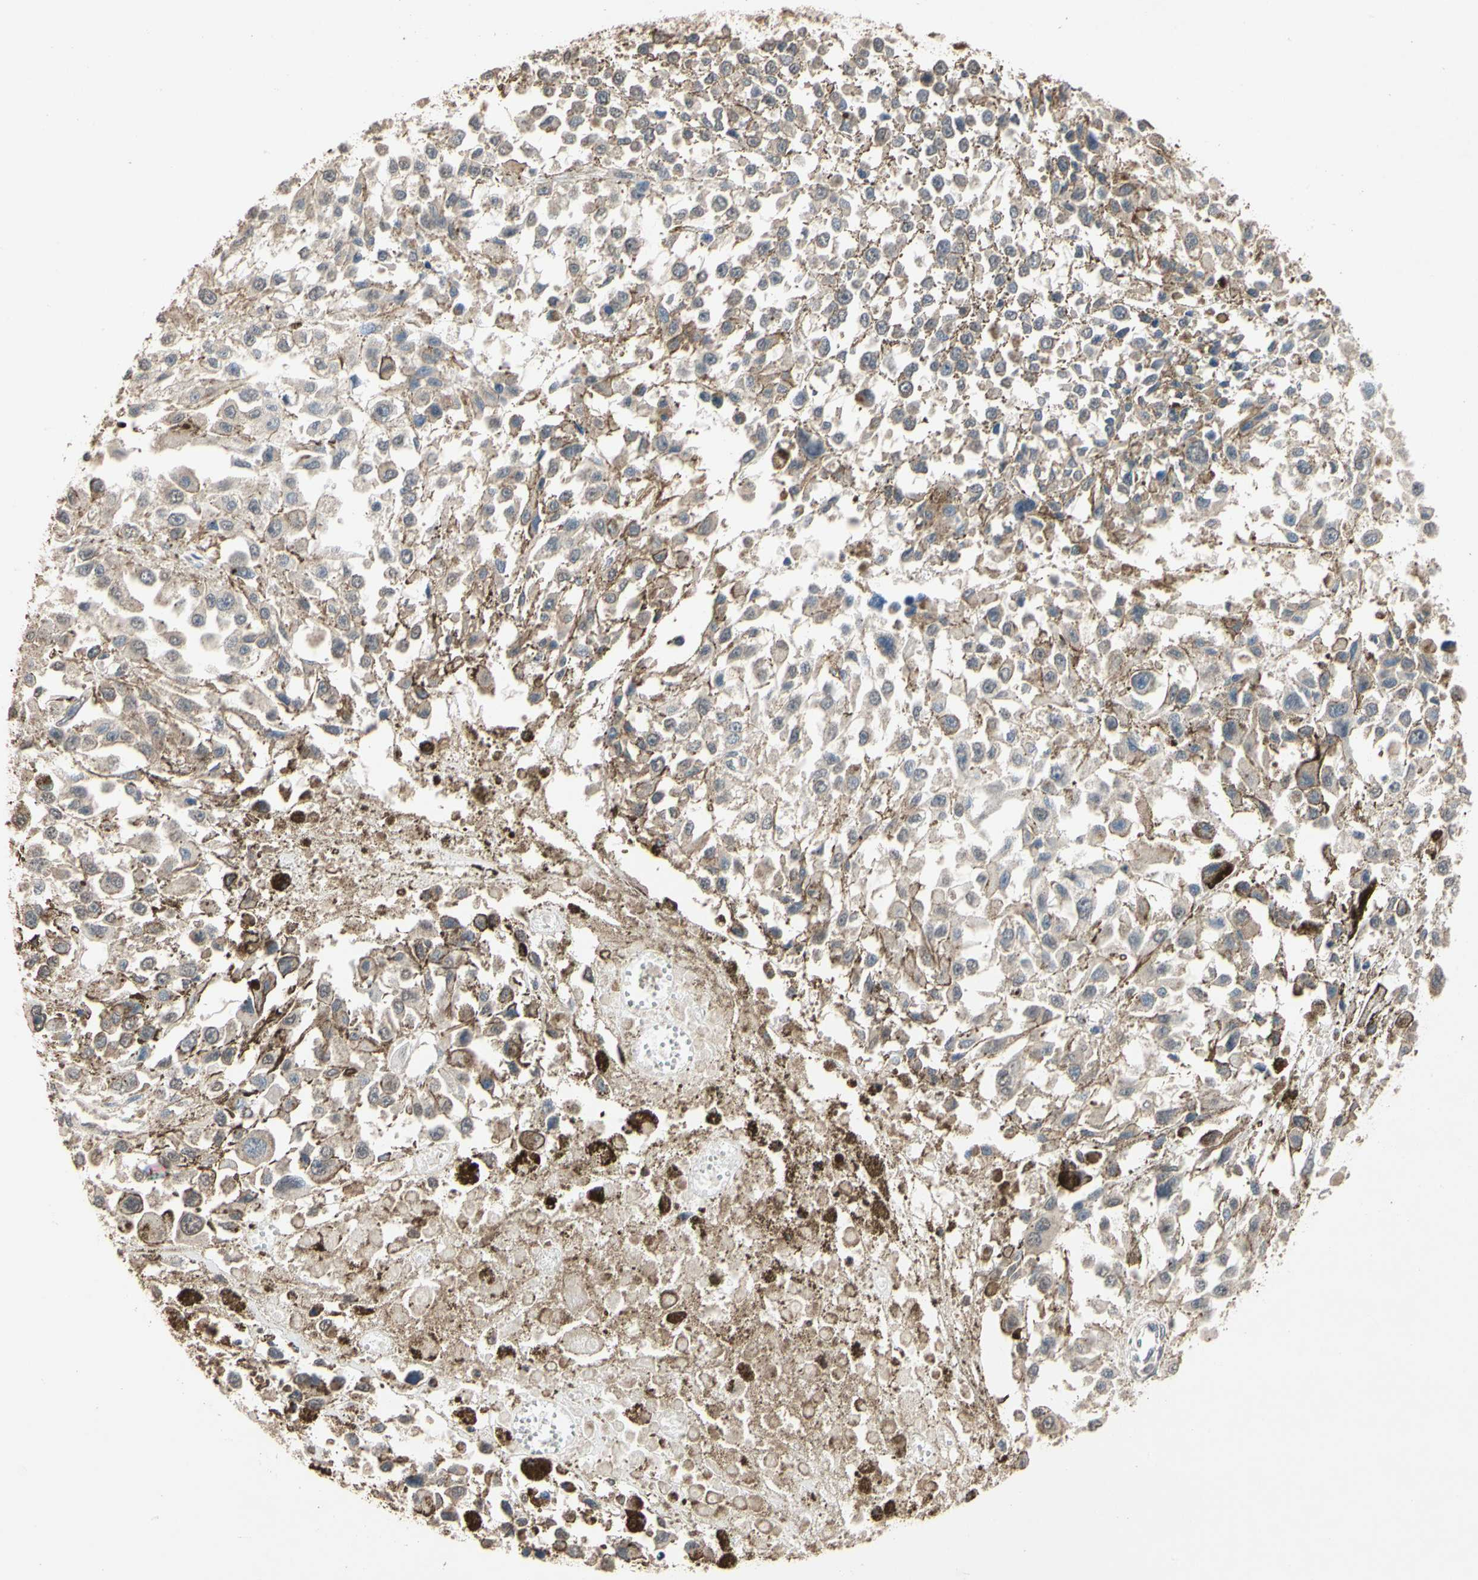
{"staining": {"intensity": "negative", "quantity": "none", "location": "none"}, "tissue": "melanoma", "cell_type": "Tumor cells", "image_type": "cancer", "snomed": [{"axis": "morphology", "description": "Malignant melanoma, Metastatic site"}, {"axis": "topography", "description": "Lymph node"}], "caption": "IHC image of human melanoma stained for a protein (brown), which displays no positivity in tumor cells. Brightfield microscopy of IHC stained with DAB (3,3'-diaminobenzidine) (brown) and hematoxylin (blue), captured at high magnification.", "gene": "MAP3K10", "patient": {"sex": "male", "age": 59}}